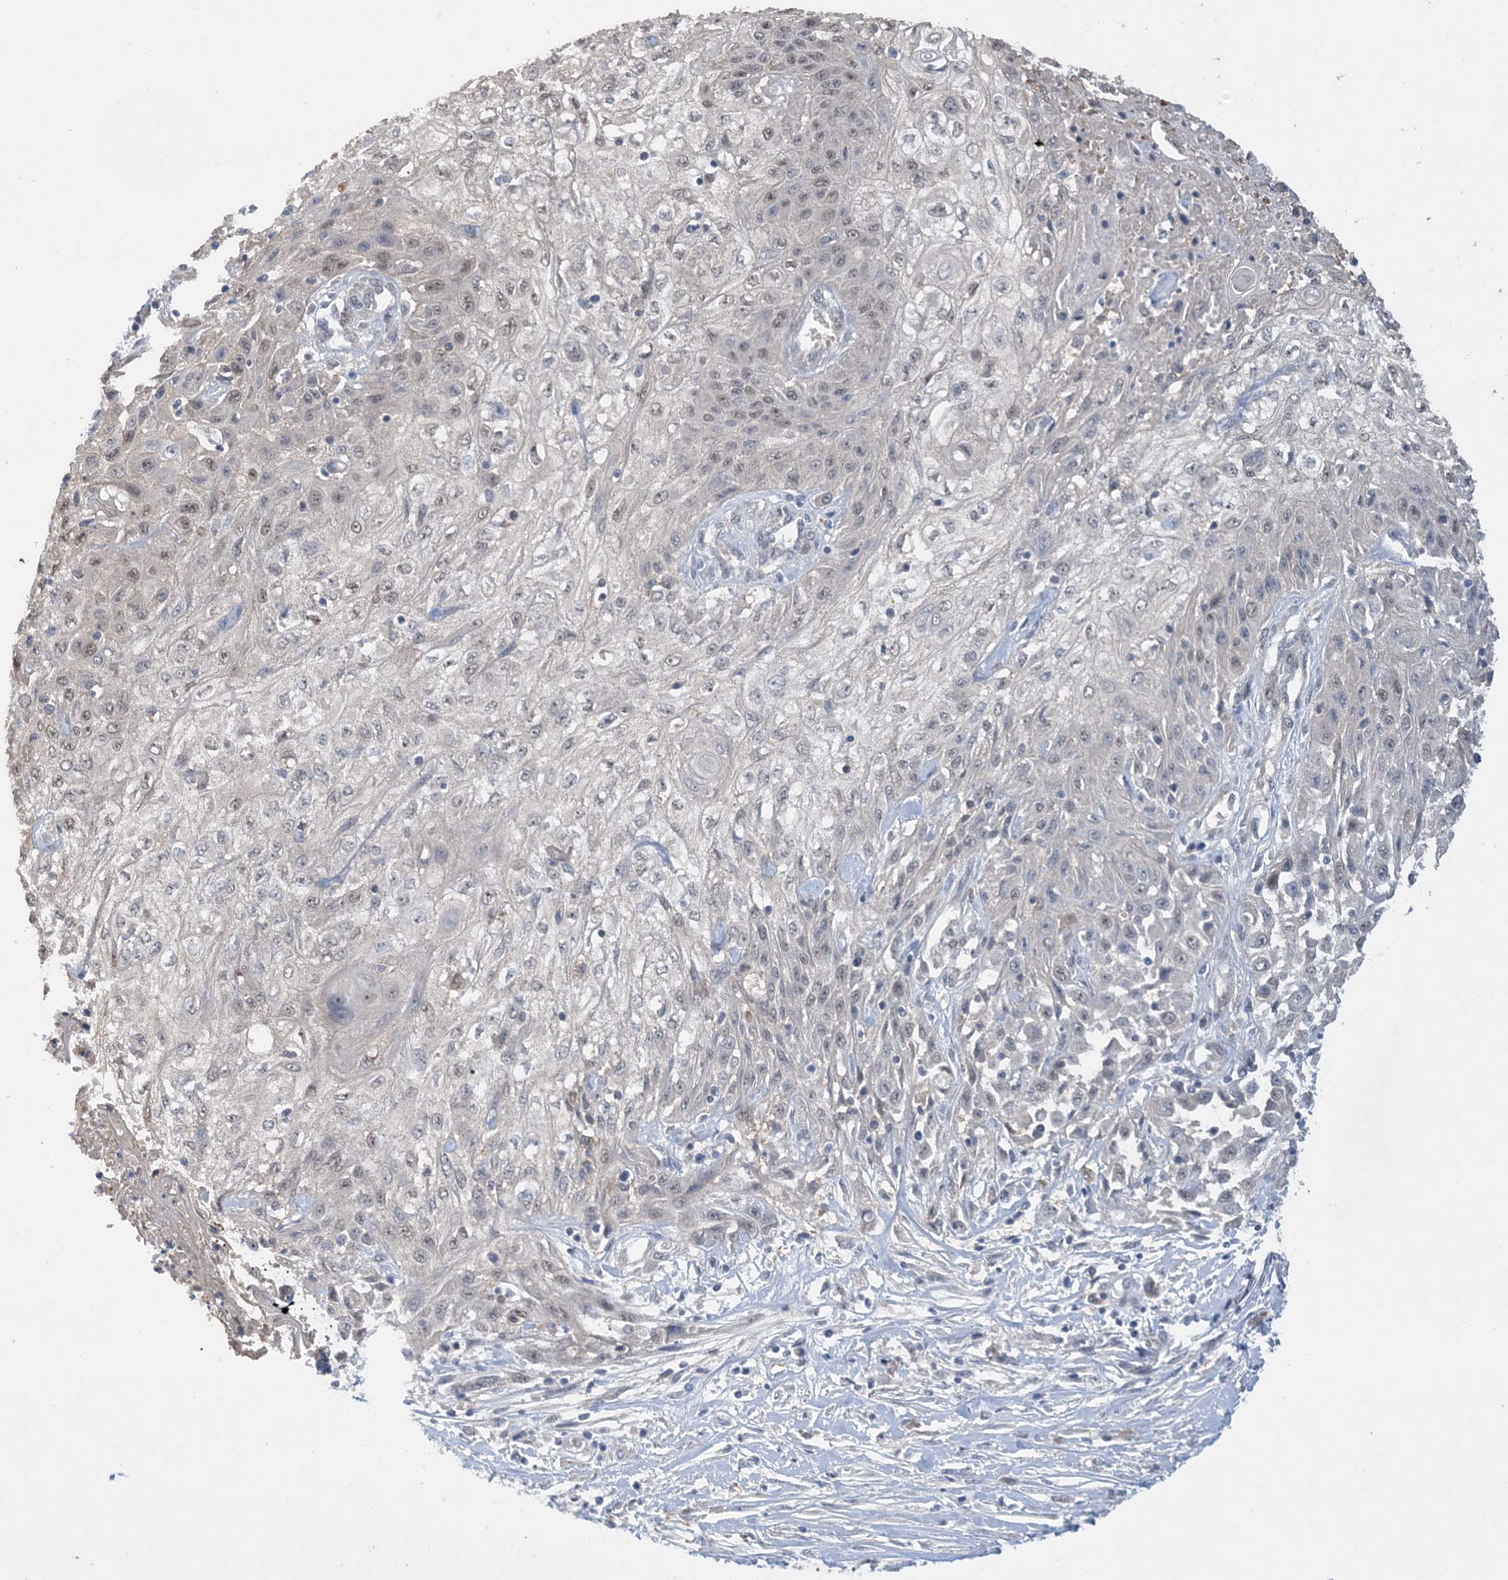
{"staining": {"intensity": "weak", "quantity": "25%-75%", "location": "nuclear"}, "tissue": "skin cancer", "cell_type": "Tumor cells", "image_type": "cancer", "snomed": [{"axis": "morphology", "description": "Squamous cell carcinoma, NOS"}, {"axis": "morphology", "description": "Squamous cell carcinoma, metastatic, NOS"}, {"axis": "topography", "description": "Skin"}, {"axis": "topography", "description": "Lymph node"}], "caption": "An image of human skin cancer stained for a protein reveals weak nuclear brown staining in tumor cells.", "gene": "UBE2E1", "patient": {"sex": "male", "age": 75}}